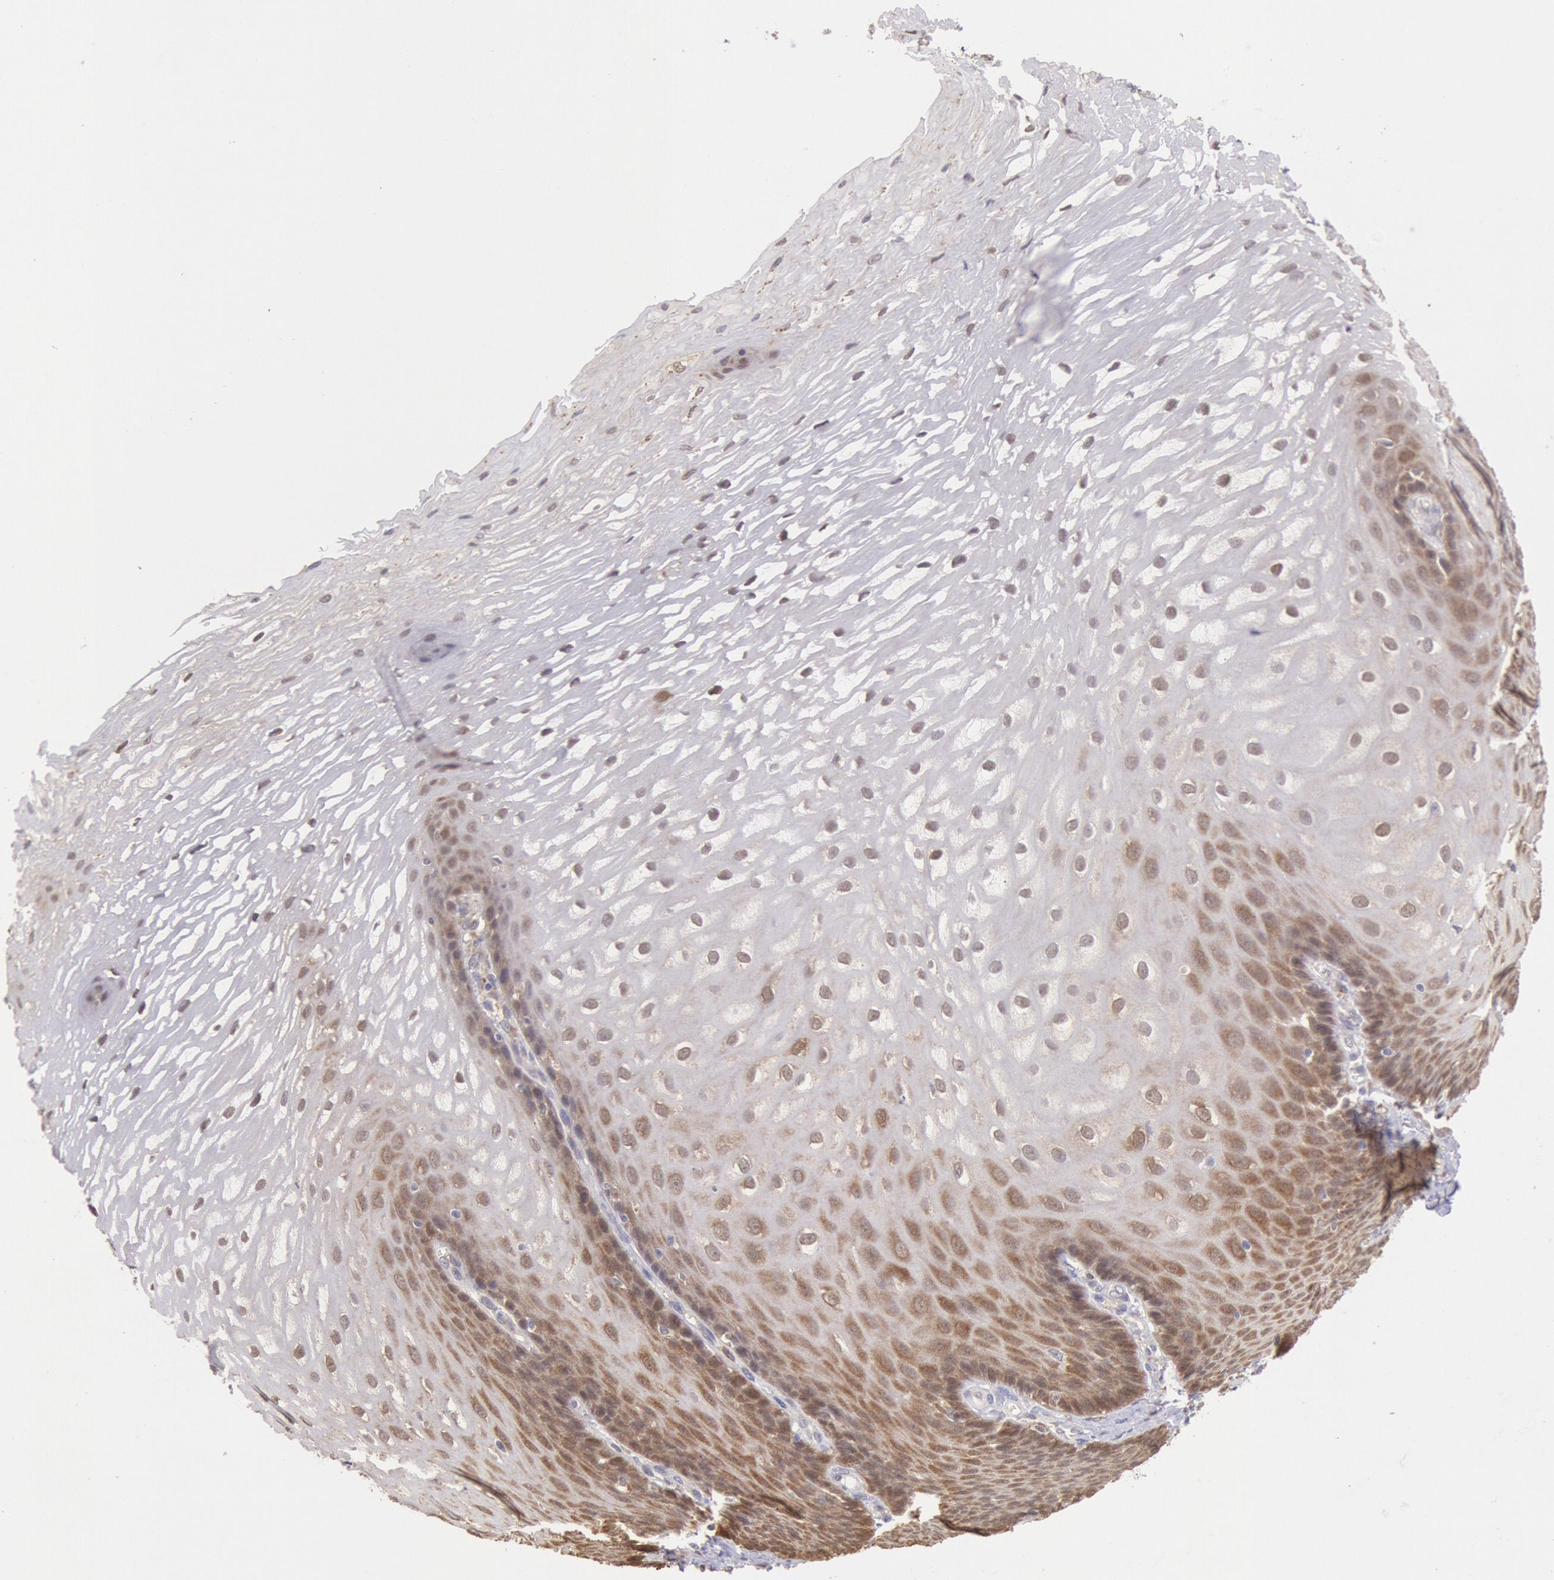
{"staining": {"intensity": "moderate", "quantity": "25%-75%", "location": "cytoplasmic/membranous"}, "tissue": "esophagus", "cell_type": "Squamous epithelial cells", "image_type": "normal", "snomed": [{"axis": "morphology", "description": "Normal tissue, NOS"}, {"axis": "morphology", "description": "Adenocarcinoma, NOS"}, {"axis": "topography", "description": "Esophagus"}, {"axis": "topography", "description": "Stomach"}], "caption": "Squamous epithelial cells exhibit medium levels of moderate cytoplasmic/membranous staining in about 25%-75% of cells in normal esophagus. (IHC, brightfield microscopy, high magnification).", "gene": "COMT", "patient": {"sex": "male", "age": 62}}